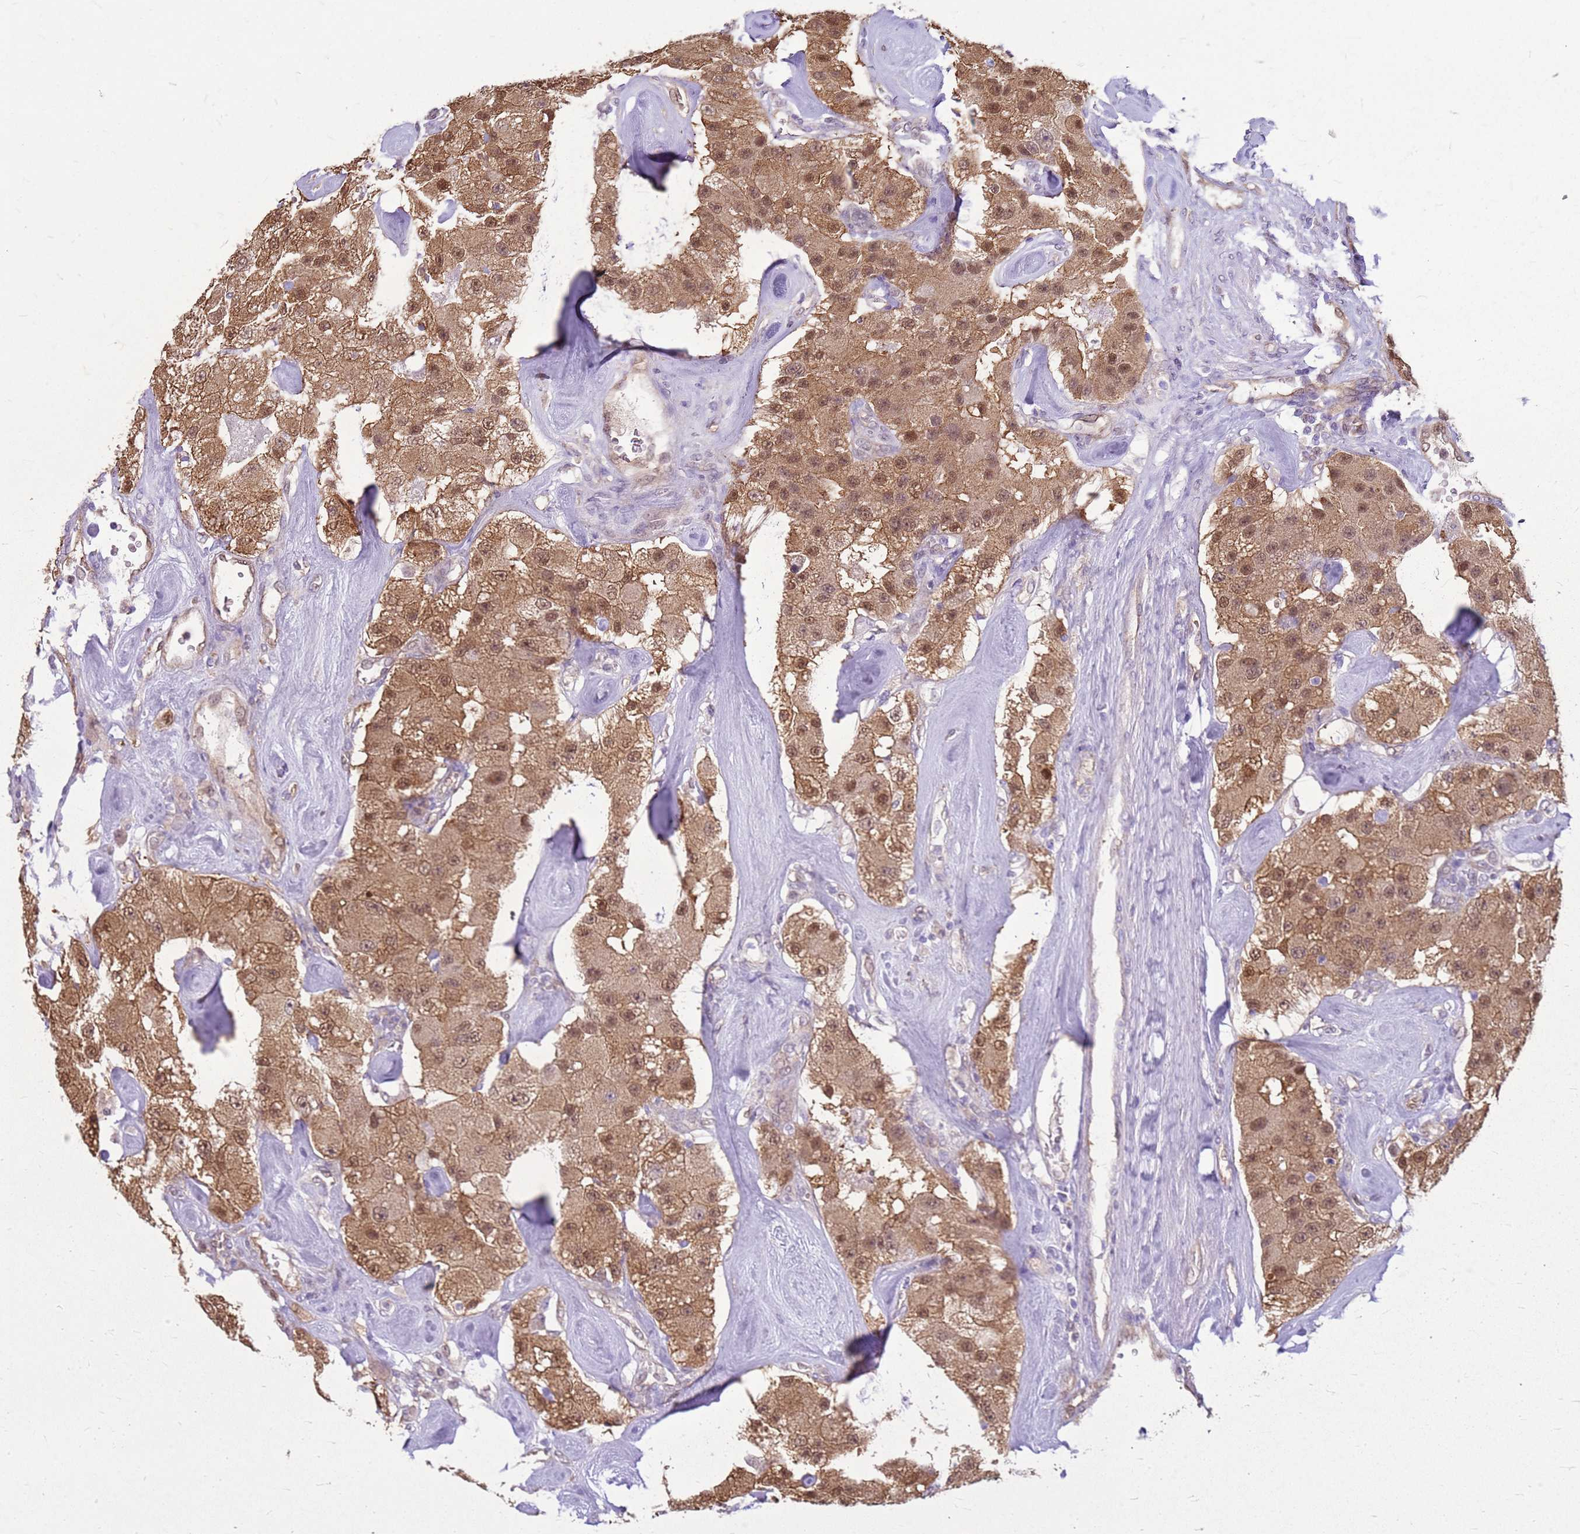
{"staining": {"intensity": "moderate", "quantity": ">75%", "location": "cytoplasmic/membranous,nuclear"}, "tissue": "carcinoid", "cell_type": "Tumor cells", "image_type": "cancer", "snomed": [{"axis": "morphology", "description": "Carcinoid, malignant, NOS"}, {"axis": "topography", "description": "Pancreas"}], "caption": "Protein analysis of carcinoid tissue reveals moderate cytoplasmic/membranous and nuclear expression in approximately >75% of tumor cells.", "gene": "YWHAE", "patient": {"sex": "male", "age": 41}}